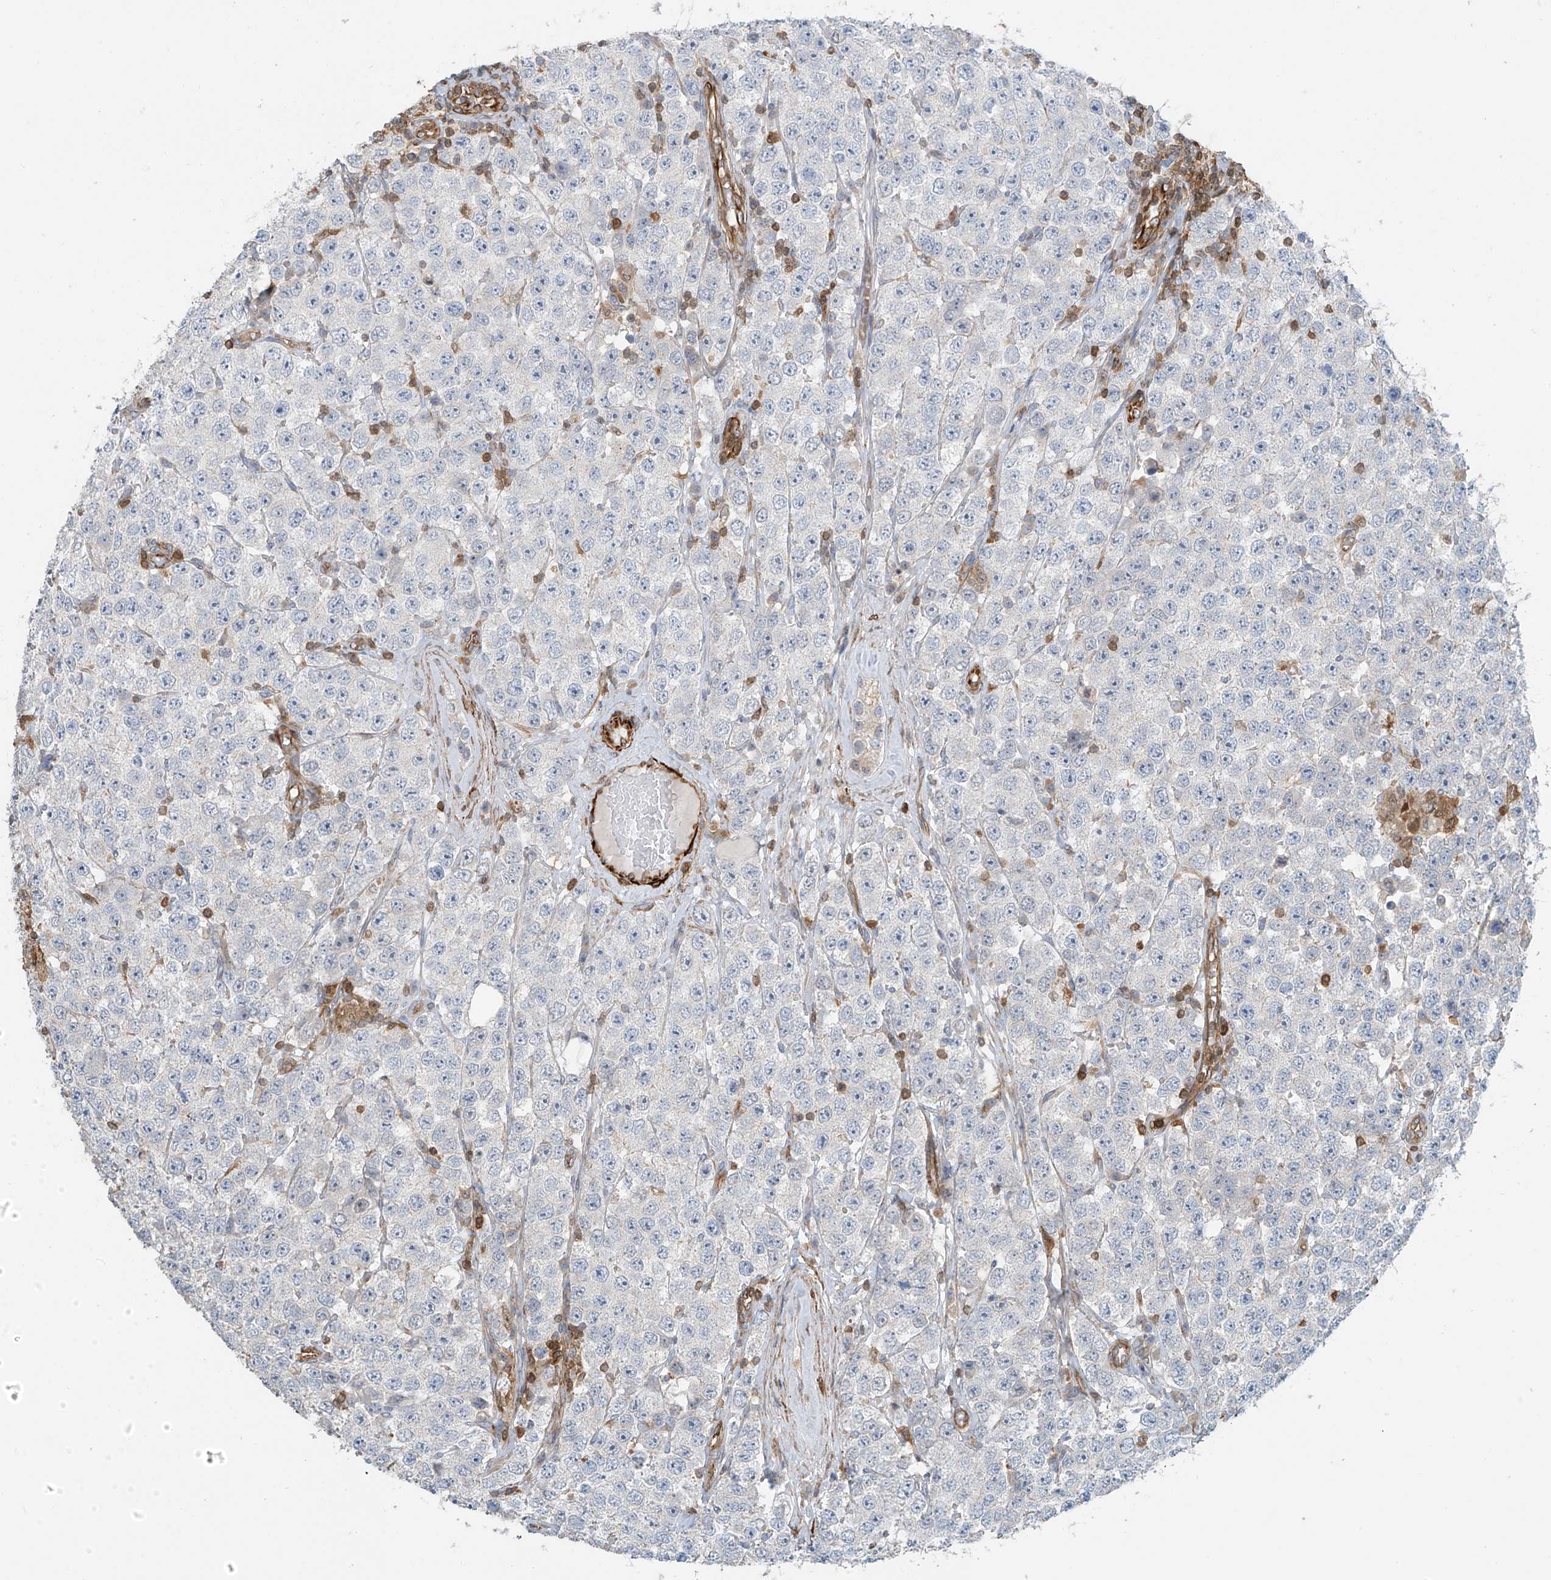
{"staining": {"intensity": "negative", "quantity": "none", "location": "none"}, "tissue": "testis cancer", "cell_type": "Tumor cells", "image_type": "cancer", "snomed": [{"axis": "morphology", "description": "Seminoma, NOS"}, {"axis": "topography", "description": "Testis"}], "caption": "The immunohistochemistry image has no significant staining in tumor cells of testis cancer (seminoma) tissue. Nuclei are stained in blue.", "gene": "SH3BGRL3", "patient": {"sex": "male", "age": 28}}